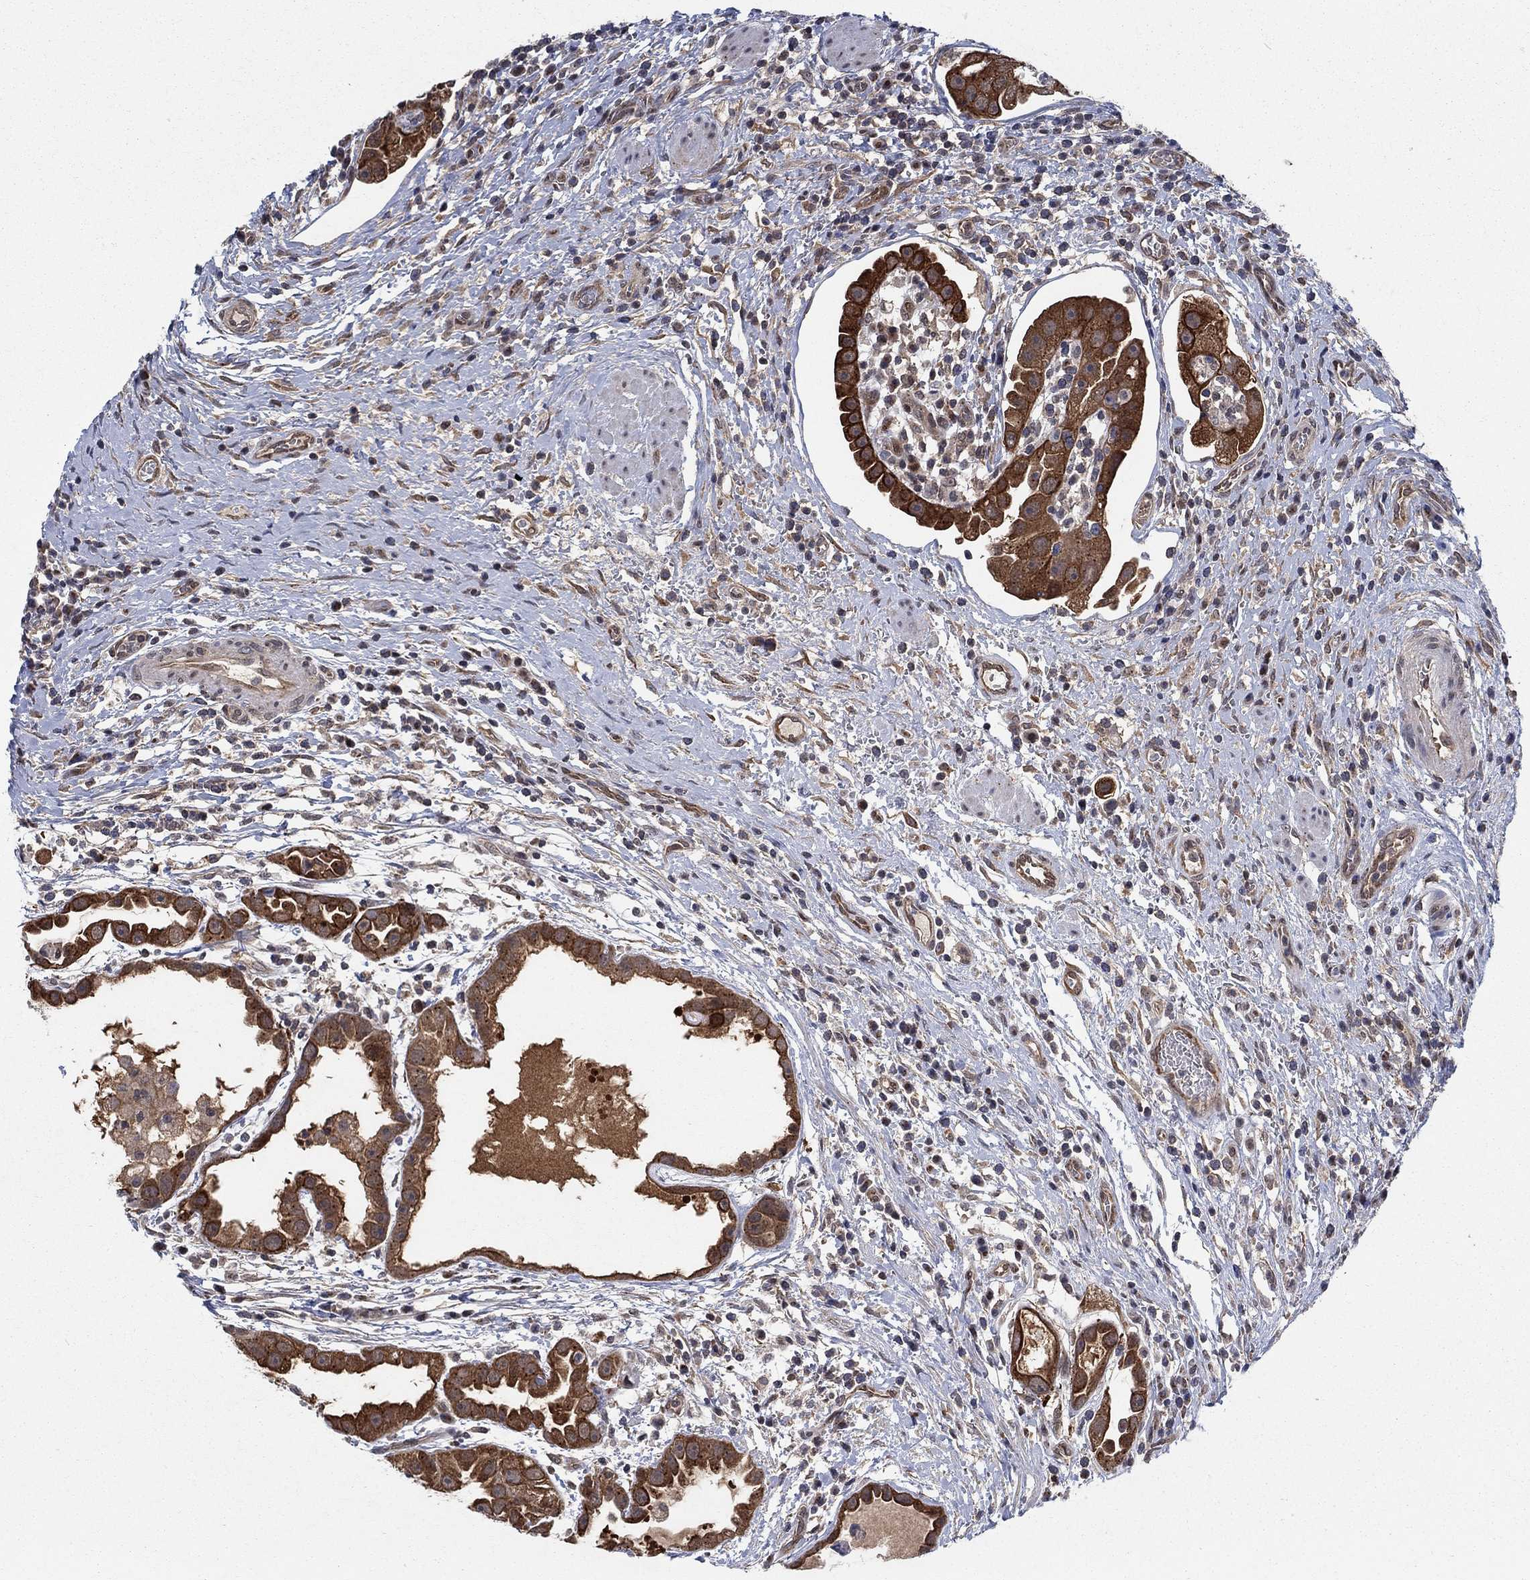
{"staining": {"intensity": "strong", "quantity": ">75%", "location": "cytoplasmic/membranous"}, "tissue": "urothelial cancer", "cell_type": "Tumor cells", "image_type": "cancer", "snomed": [{"axis": "morphology", "description": "Urothelial carcinoma, High grade"}, {"axis": "topography", "description": "Urinary bladder"}], "caption": "A histopathology image of urothelial carcinoma (high-grade) stained for a protein displays strong cytoplasmic/membranous brown staining in tumor cells.", "gene": "SH3RF1", "patient": {"sex": "female", "age": 41}}